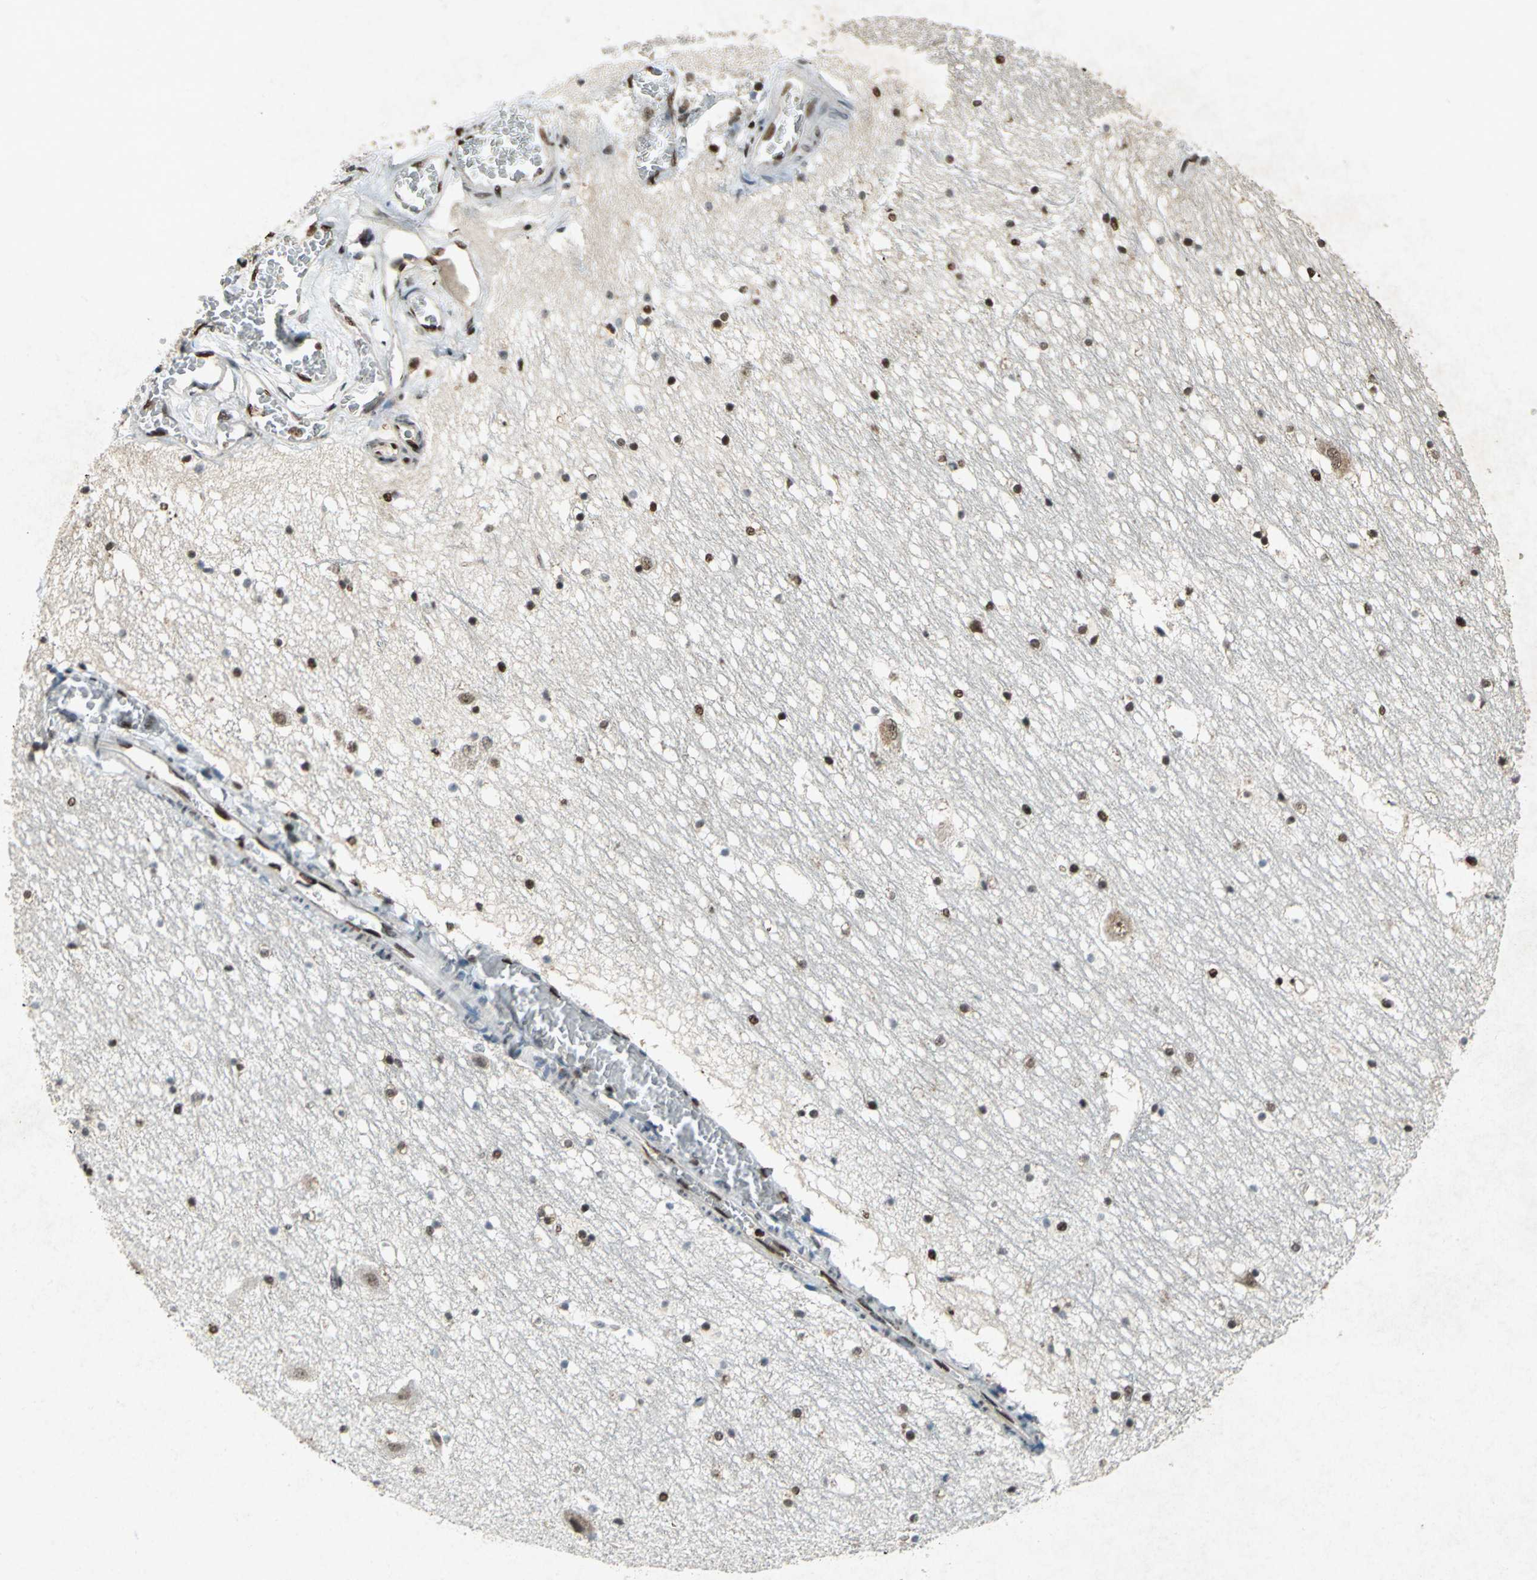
{"staining": {"intensity": "strong", "quantity": ">75%", "location": "nuclear"}, "tissue": "hippocampus", "cell_type": "Glial cells", "image_type": "normal", "snomed": [{"axis": "morphology", "description": "Normal tissue, NOS"}, {"axis": "topography", "description": "Hippocampus"}], "caption": "Glial cells display high levels of strong nuclear positivity in approximately >75% of cells in normal hippocampus.", "gene": "ANP32A", "patient": {"sex": "male", "age": 45}}